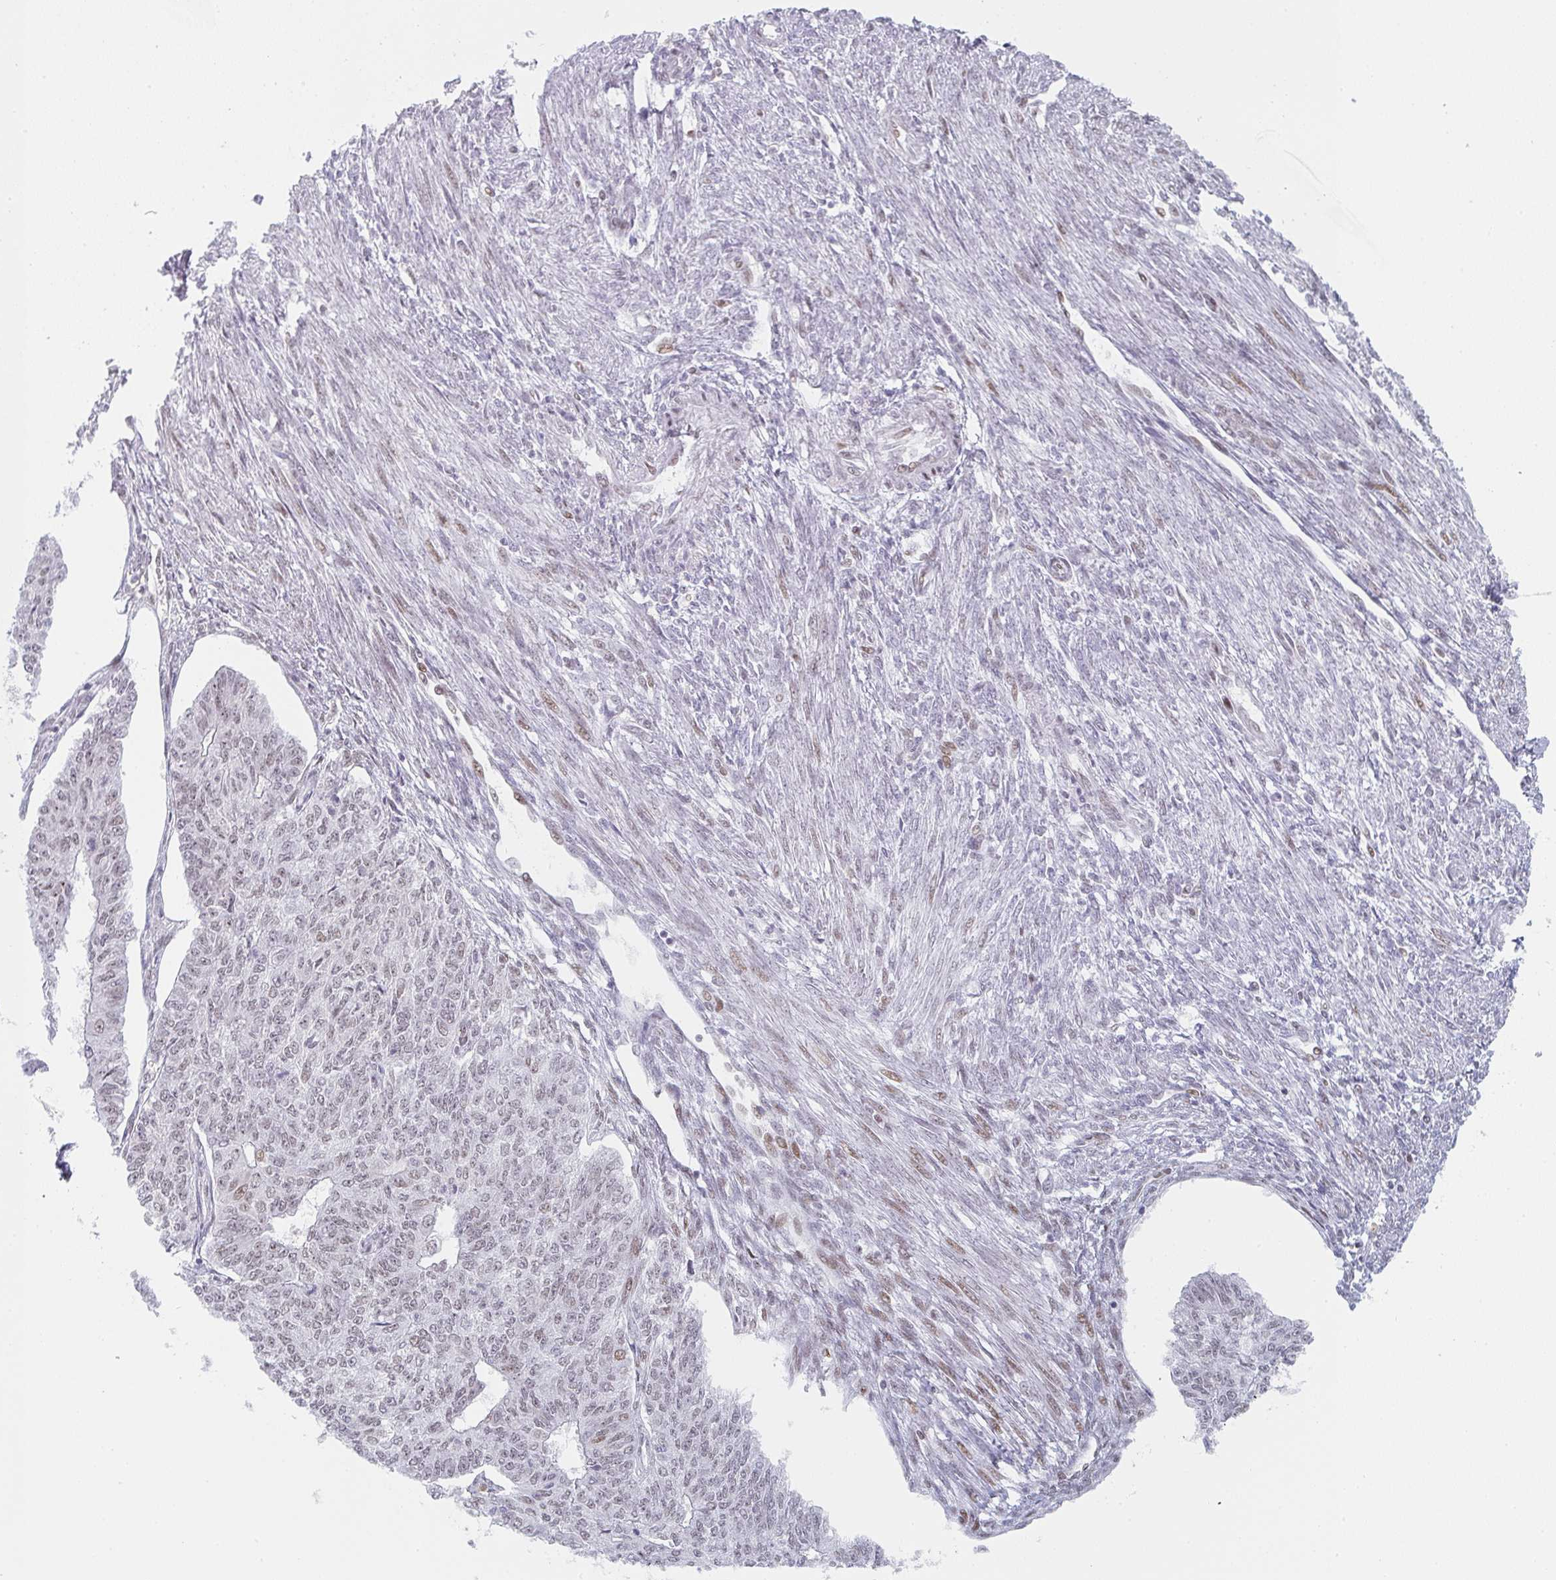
{"staining": {"intensity": "weak", "quantity": "25%-75%", "location": "nuclear"}, "tissue": "endometrial cancer", "cell_type": "Tumor cells", "image_type": "cancer", "snomed": [{"axis": "morphology", "description": "Adenocarcinoma, NOS"}, {"axis": "topography", "description": "Endometrium"}], "caption": "IHC of human endometrial cancer demonstrates low levels of weak nuclear expression in approximately 25%-75% of tumor cells. (Stains: DAB (3,3'-diaminobenzidine) in brown, nuclei in blue, Microscopy: brightfield microscopy at high magnification).", "gene": "LIN54", "patient": {"sex": "female", "age": 32}}